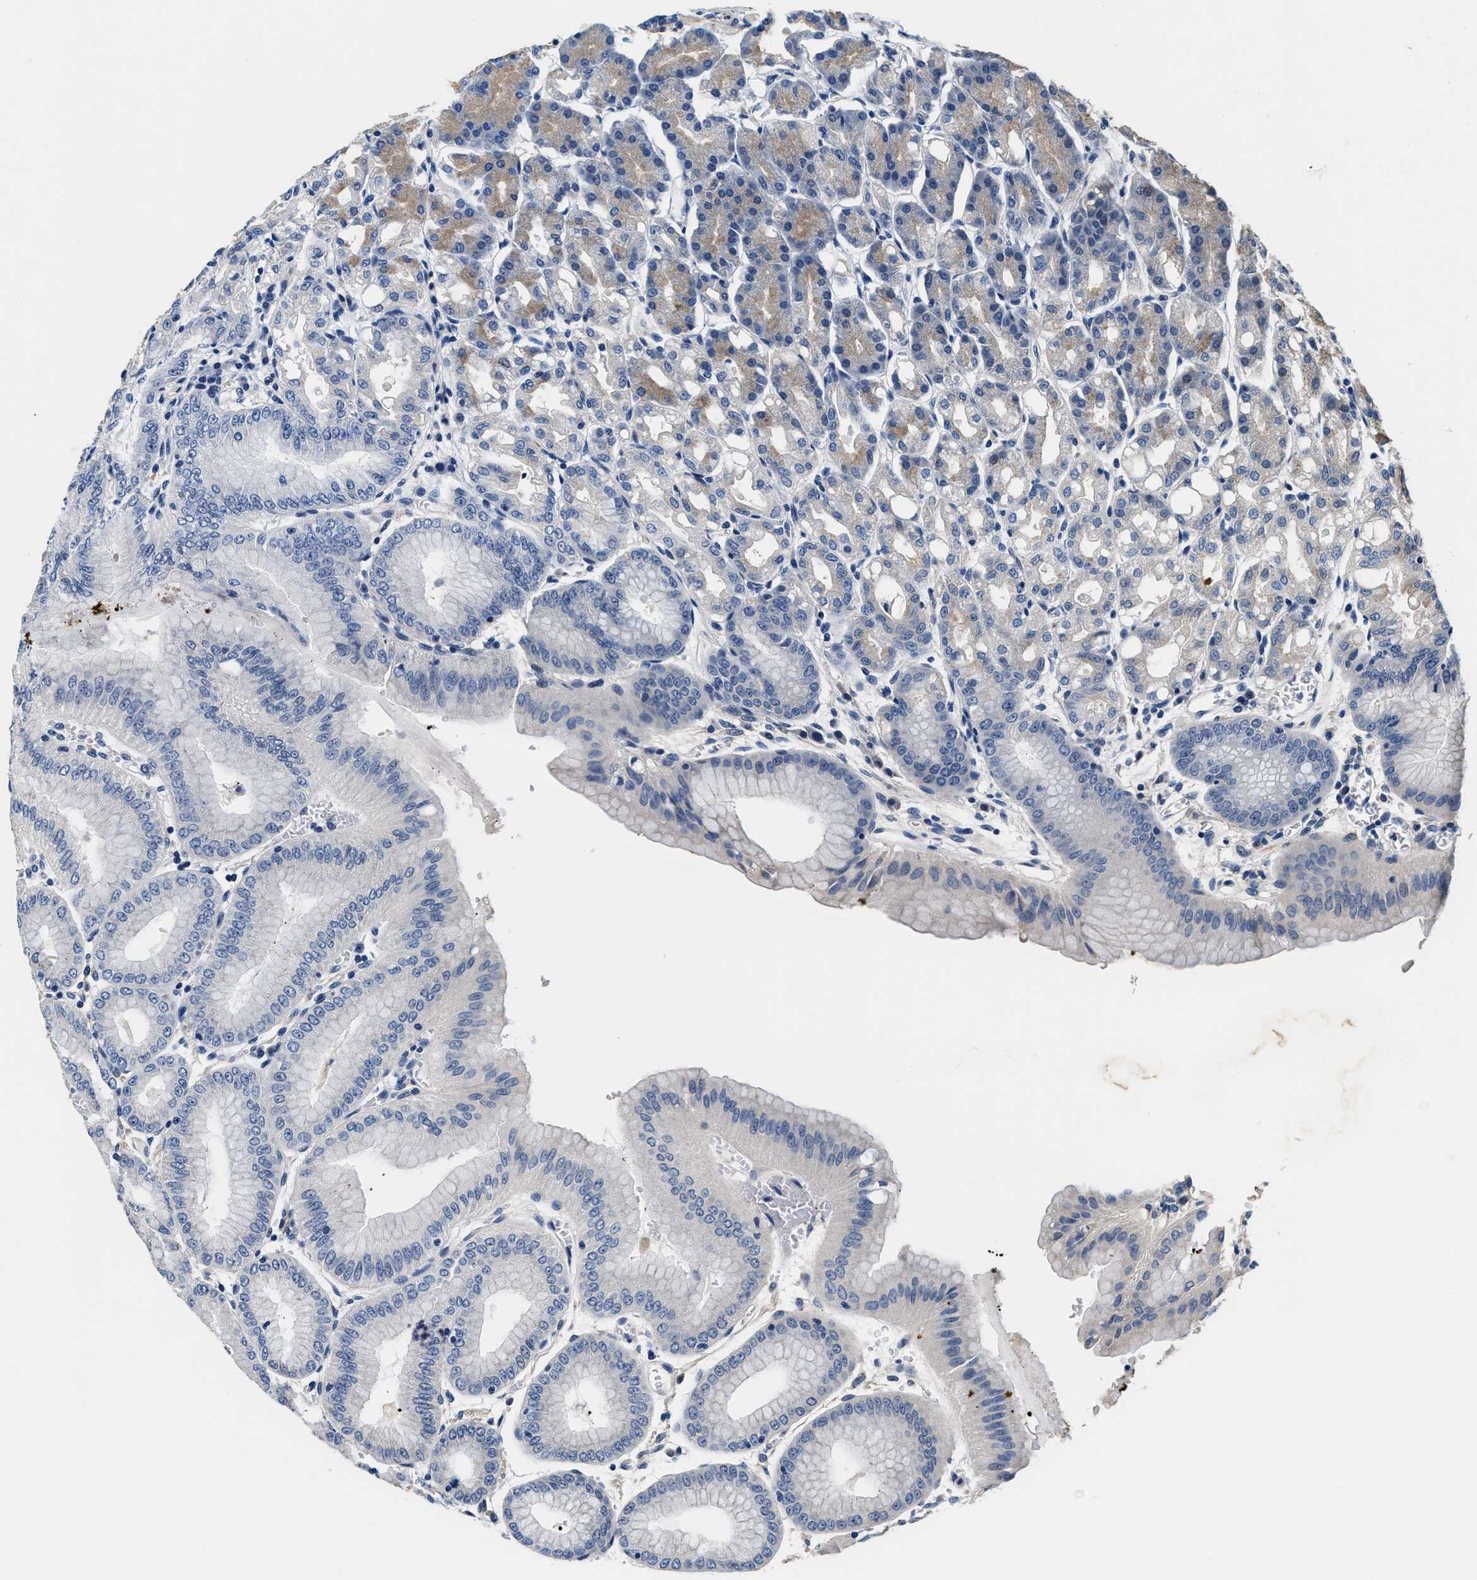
{"staining": {"intensity": "weak", "quantity": "25%-75%", "location": "cytoplasmic/membranous"}, "tissue": "stomach", "cell_type": "Glandular cells", "image_type": "normal", "snomed": [{"axis": "morphology", "description": "Normal tissue, NOS"}, {"axis": "topography", "description": "Stomach, lower"}], "caption": "Glandular cells show weak cytoplasmic/membranous staining in about 25%-75% of cells in unremarkable stomach. The protein of interest is stained brown, and the nuclei are stained in blue (DAB (3,3'-diaminobenzidine) IHC with brightfield microscopy, high magnification).", "gene": "ANKIB1", "patient": {"sex": "male", "age": 71}}